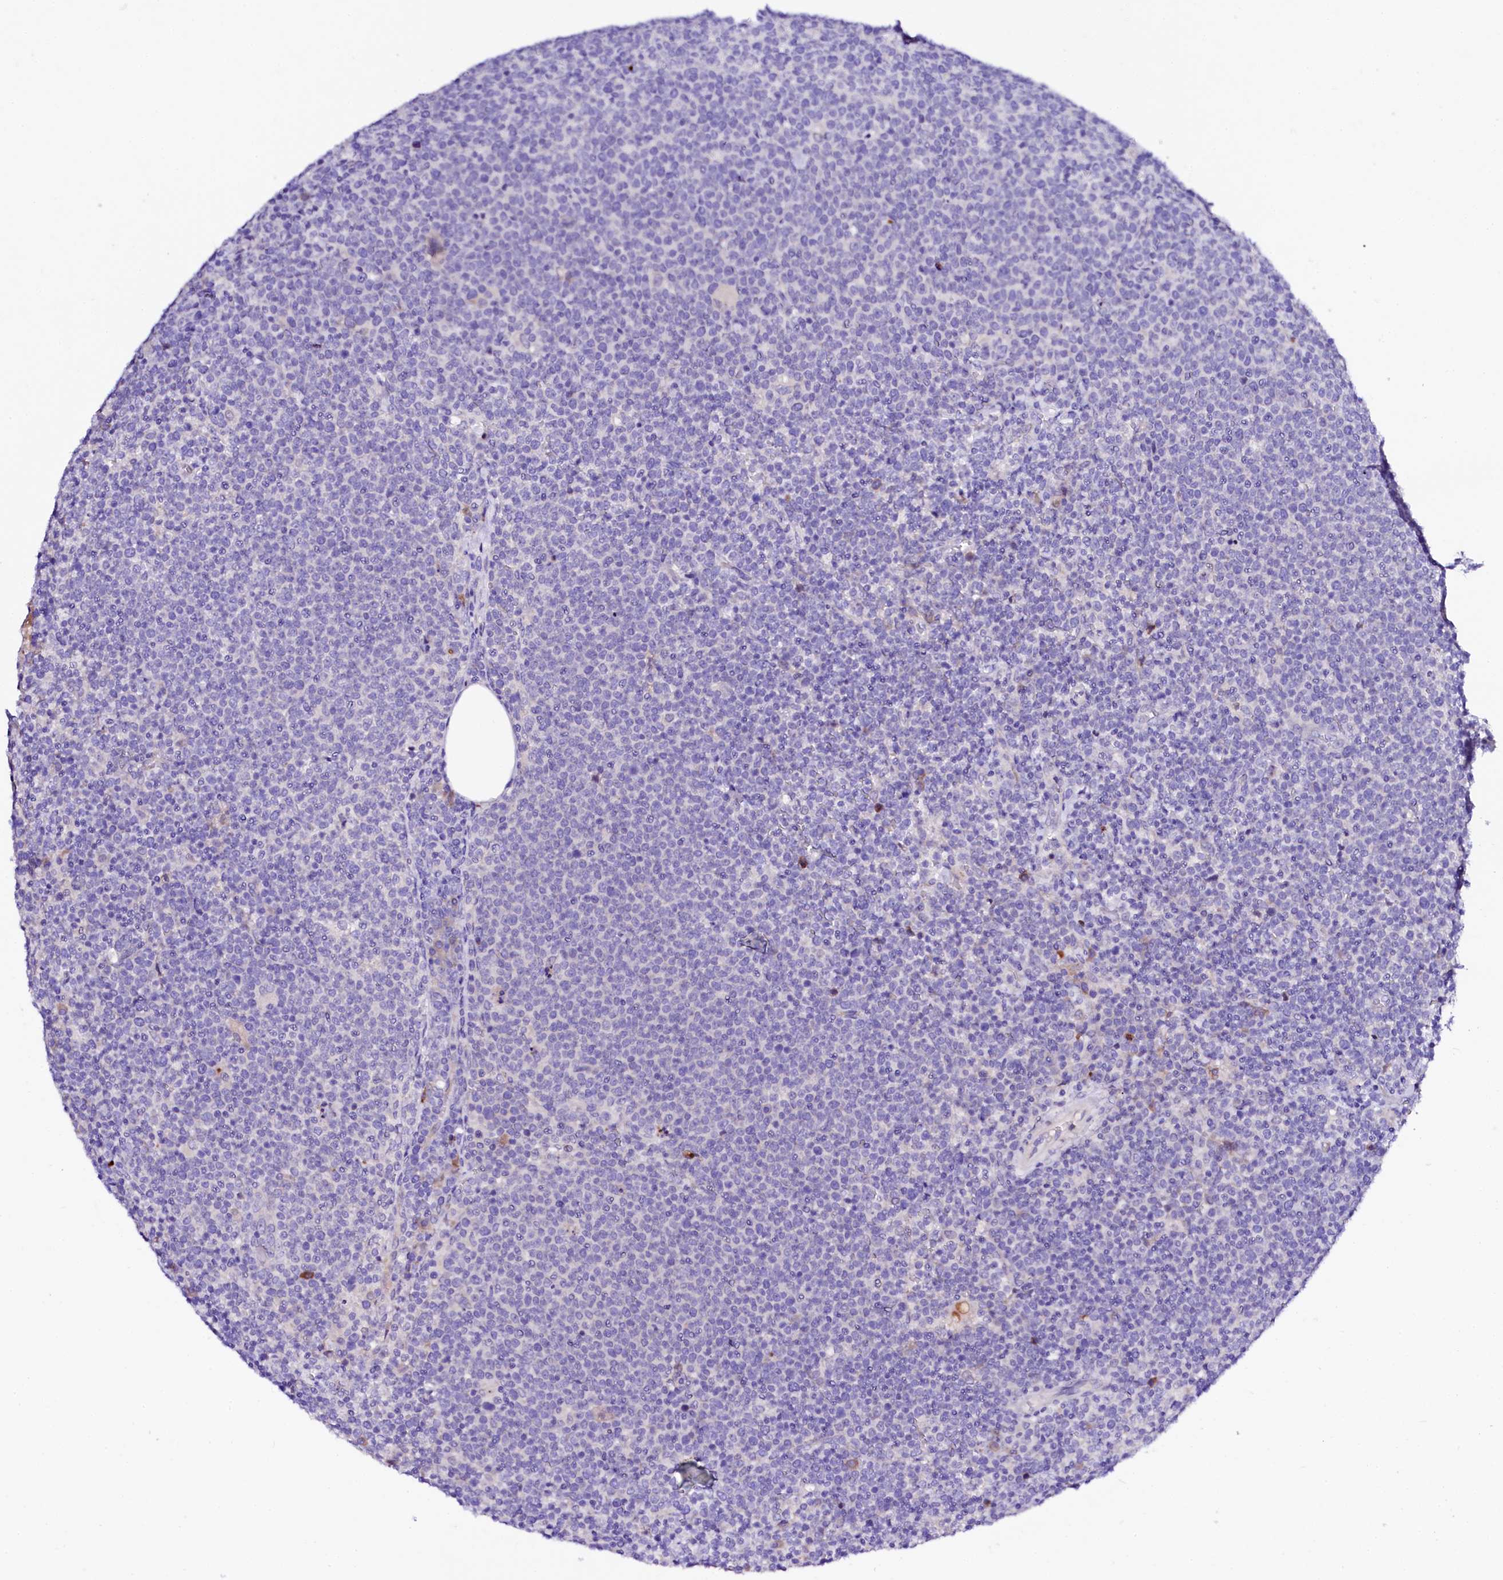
{"staining": {"intensity": "negative", "quantity": "none", "location": "none"}, "tissue": "lymphoma", "cell_type": "Tumor cells", "image_type": "cancer", "snomed": [{"axis": "morphology", "description": "Malignant lymphoma, non-Hodgkin's type, High grade"}, {"axis": "topography", "description": "Lymph node"}], "caption": "This is an IHC micrograph of human lymphoma. There is no expression in tumor cells.", "gene": "BTBD16", "patient": {"sex": "male", "age": 61}}